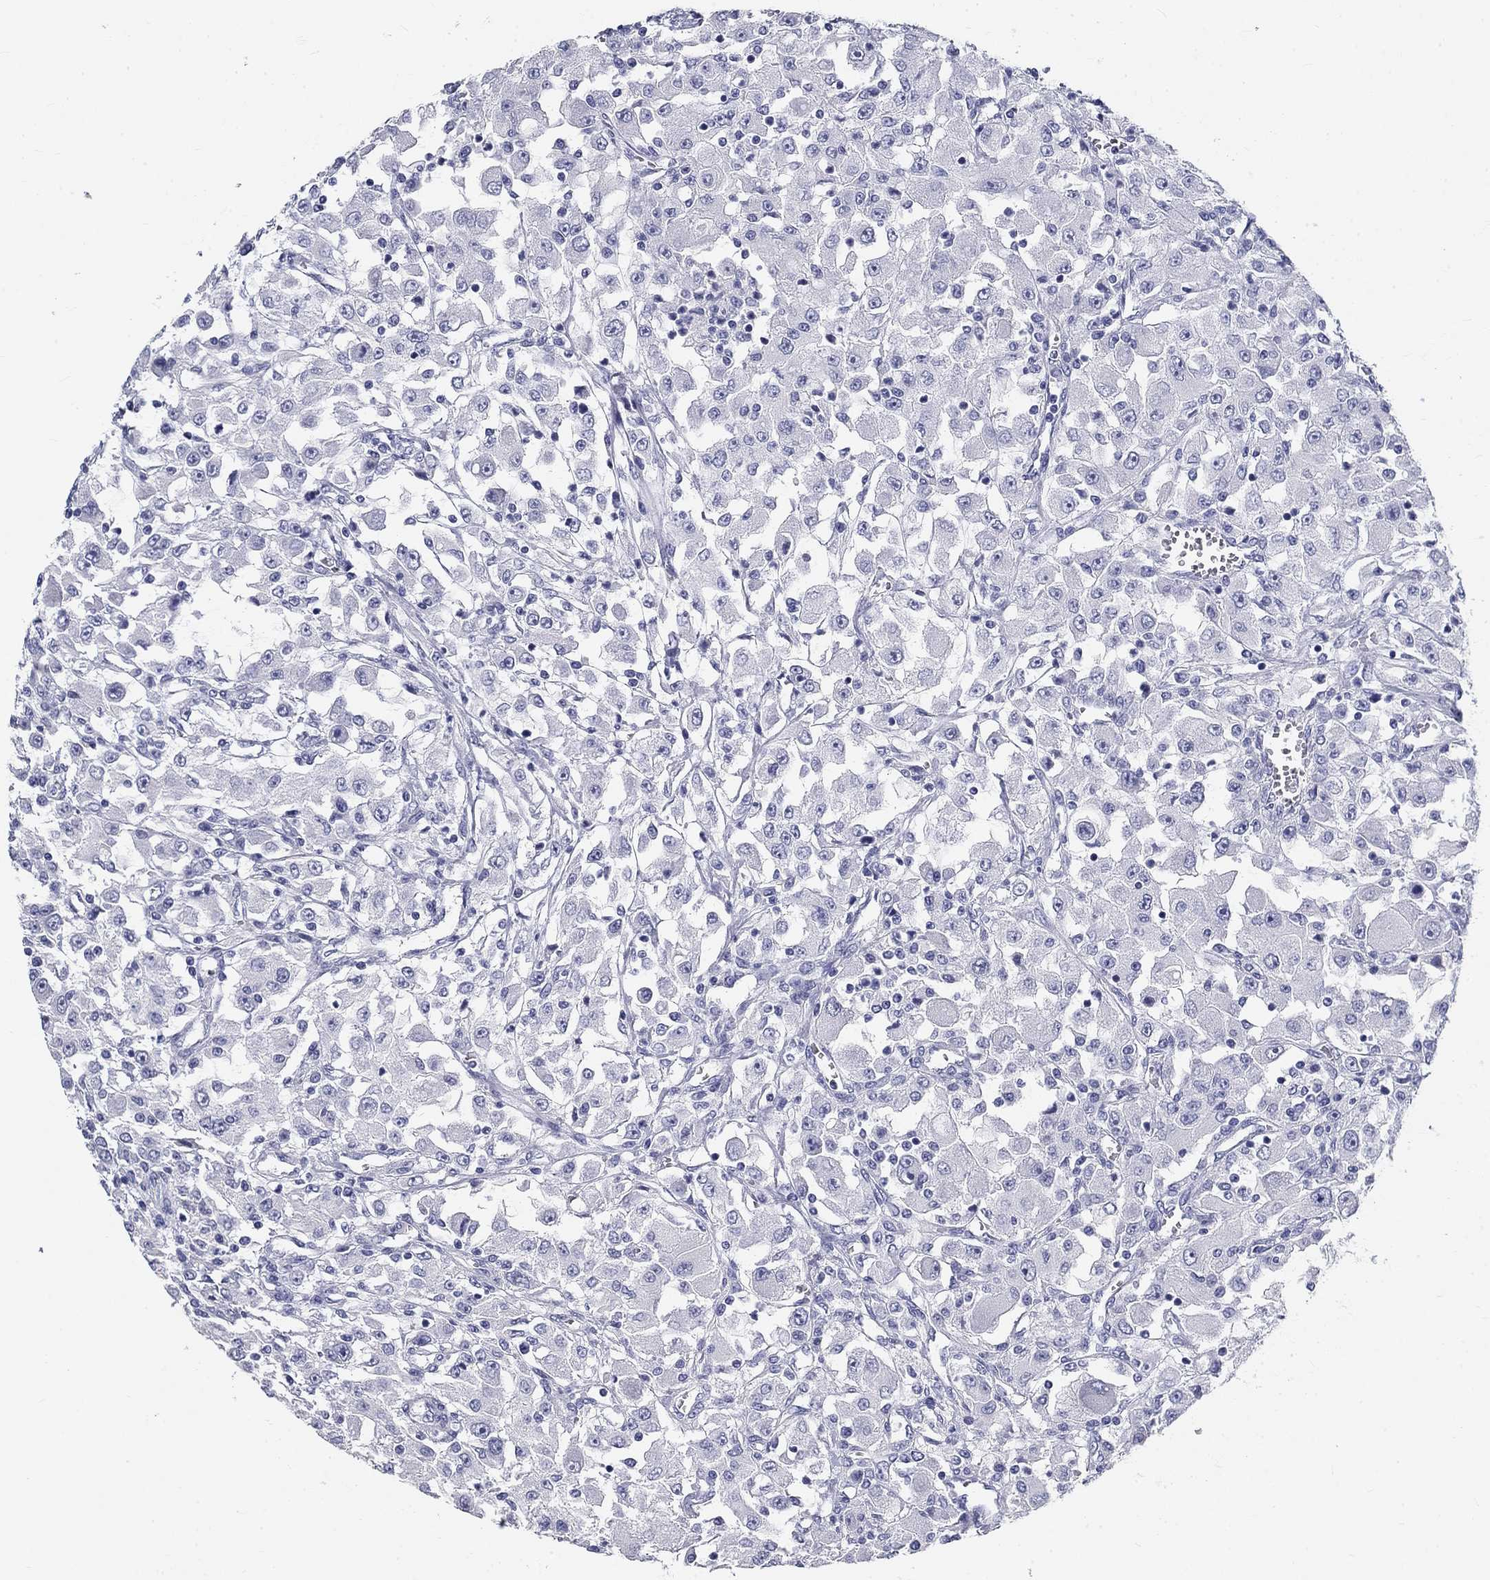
{"staining": {"intensity": "negative", "quantity": "none", "location": "none"}, "tissue": "renal cancer", "cell_type": "Tumor cells", "image_type": "cancer", "snomed": [{"axis": "morphology", "description": "Adenocarcinoma, NOS"}, {"axis": "topography", "description": "Kidney"}], "caption": "Immunohistochemistry (IHC) image of renal cancer (adenocarcinoma) stained for a protein (brown), which reveals no positivity in tumor cells.", "gene": "GALNTL5", "patient": {"sex": "female", "age": 67}}